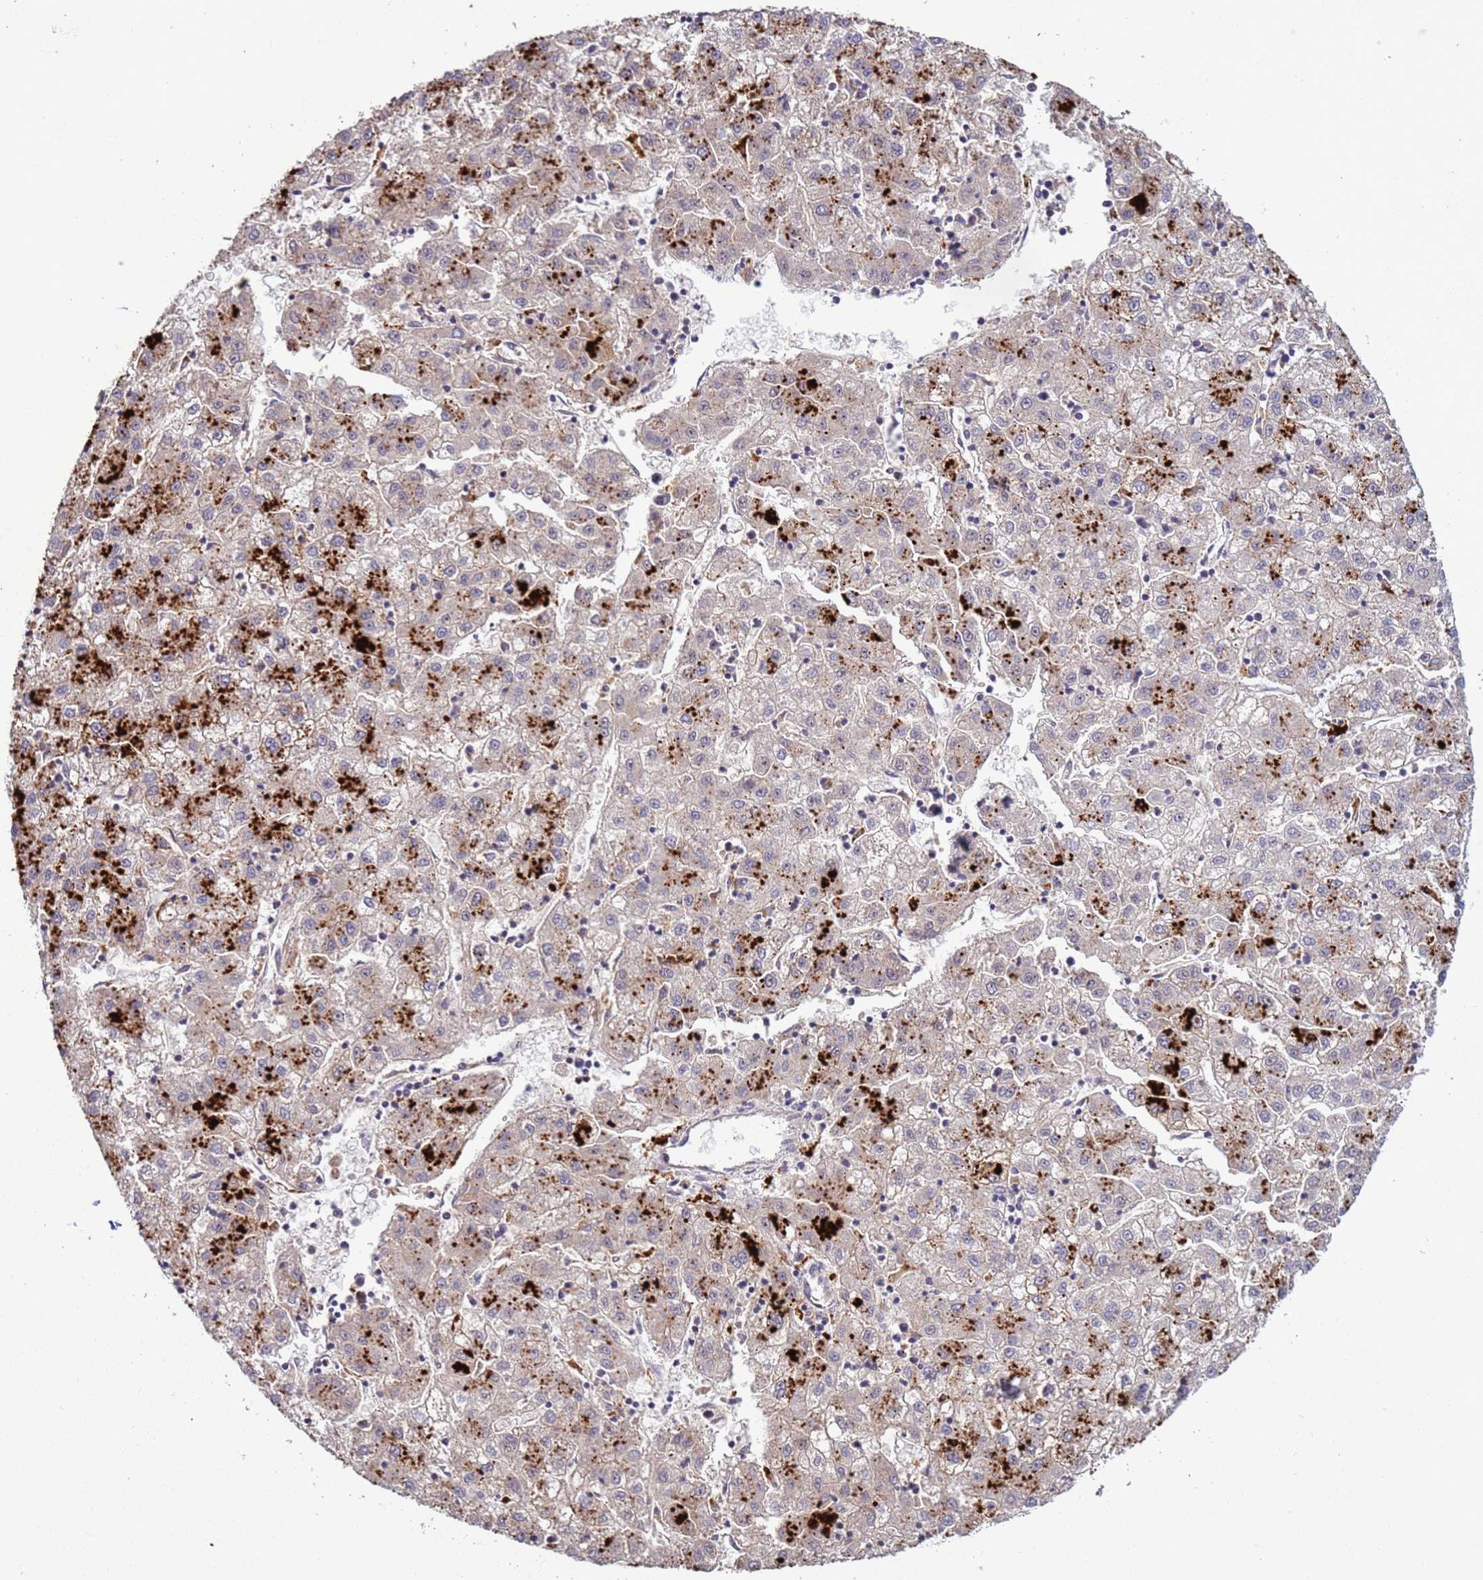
{"staining": {"intensity": "strong", "quantity": "25%-75%", "location": "cytoplasmic/membranous"}, "tissue": "liver cancer", "cell_type": "Tumor cells", "image_type": "cancer", "snomed": [{"axis": "morphology", "description": "Carcinoma, Hepatocellular, NOS"}, {"axis": "topography", "description": "Liver"}], "caption": "The micrograph shows a brown stain indicating the presence of a protein in the cytoplasmic/membranous of tumor cells in liver cancer.", "gene": "VPS36", "patient": {"sex": "male", "age": 72}}